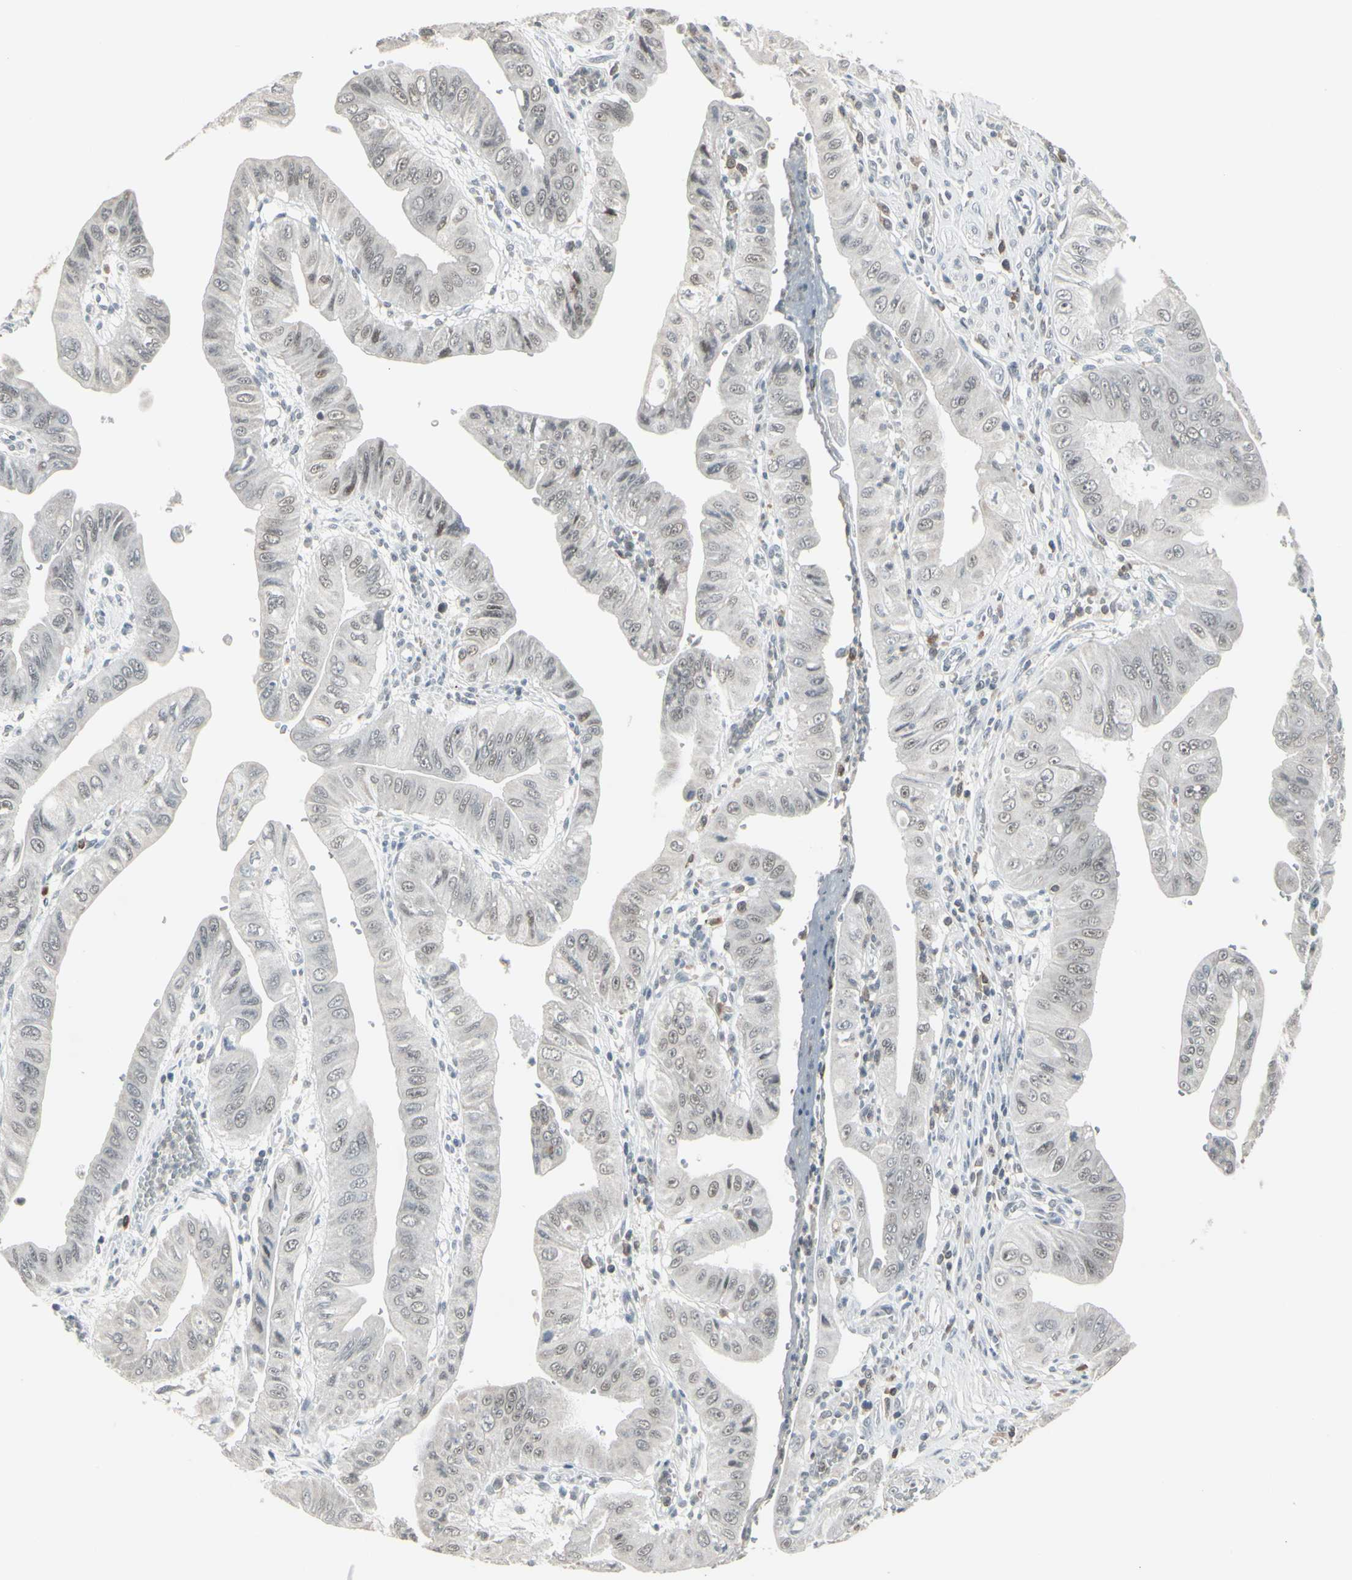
{"staining": {"intensity": "negative", "quantity": "none", "location": "none"}, "tissue": "pancreatic cancer", "cell_type": "Tumor cells", "image_type": "cancer", "snomed": [{"axis": "morphology", "description": "Normal tissue, NOS"}, {"axis": "topography", "description": "Lymph node"}], "caption": "Protein analysis of pancreatic cancer shows no significant positivity in tumor cells. The staining was performed using DAB (3,3'-diaminobenzidine) to visualize the protein expression in brown, while the nuclei were stained in blue with hematoxylin (Magnification: 20x).", "gene": "SAMSN1", "patient": {"sex": "male", "age": 50}}